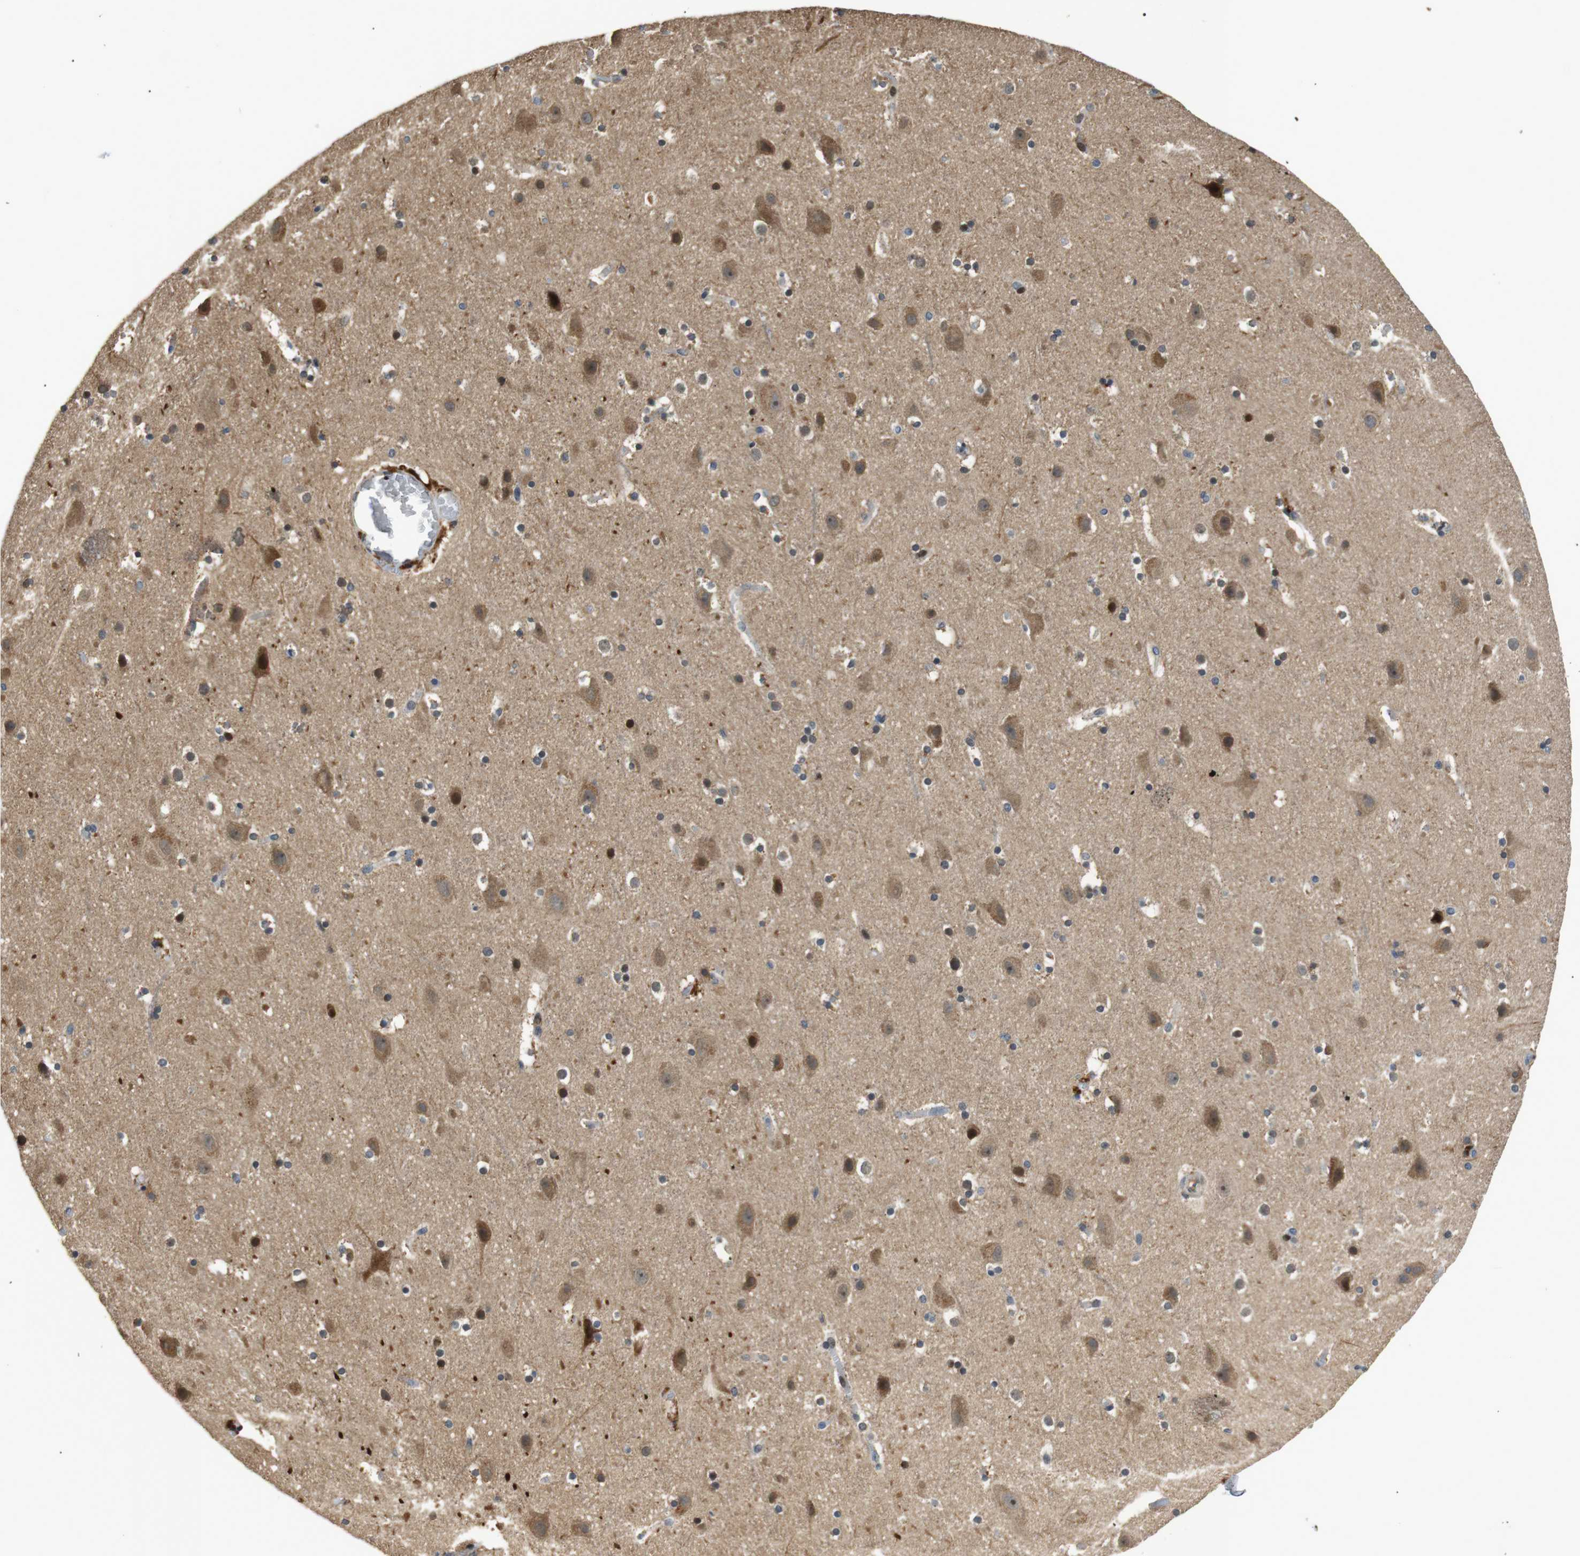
{"staining": {"intensity": "moderate", "quantity": "25%-75%", "location": "cytoplasmic/membranous"}, "tissue": "cerebral cortex", "cell_type": "Endothelial cells", "image_type": "normal", "snomed": [{"axis": "morphology", "description": "Normal tissue, NOS"}, {"axis": "topography", "description": "Cerebral cortex"}], "caption": "Approximately 25%-75% of endothelial cells in normal cerebral cortex demonstrate moderate cytoplasmic/membranous protein expression as visualized by brown immunohistochemical staining.", "gene": "HSPA13", "patient": {"sex": "male", "age": 45}}